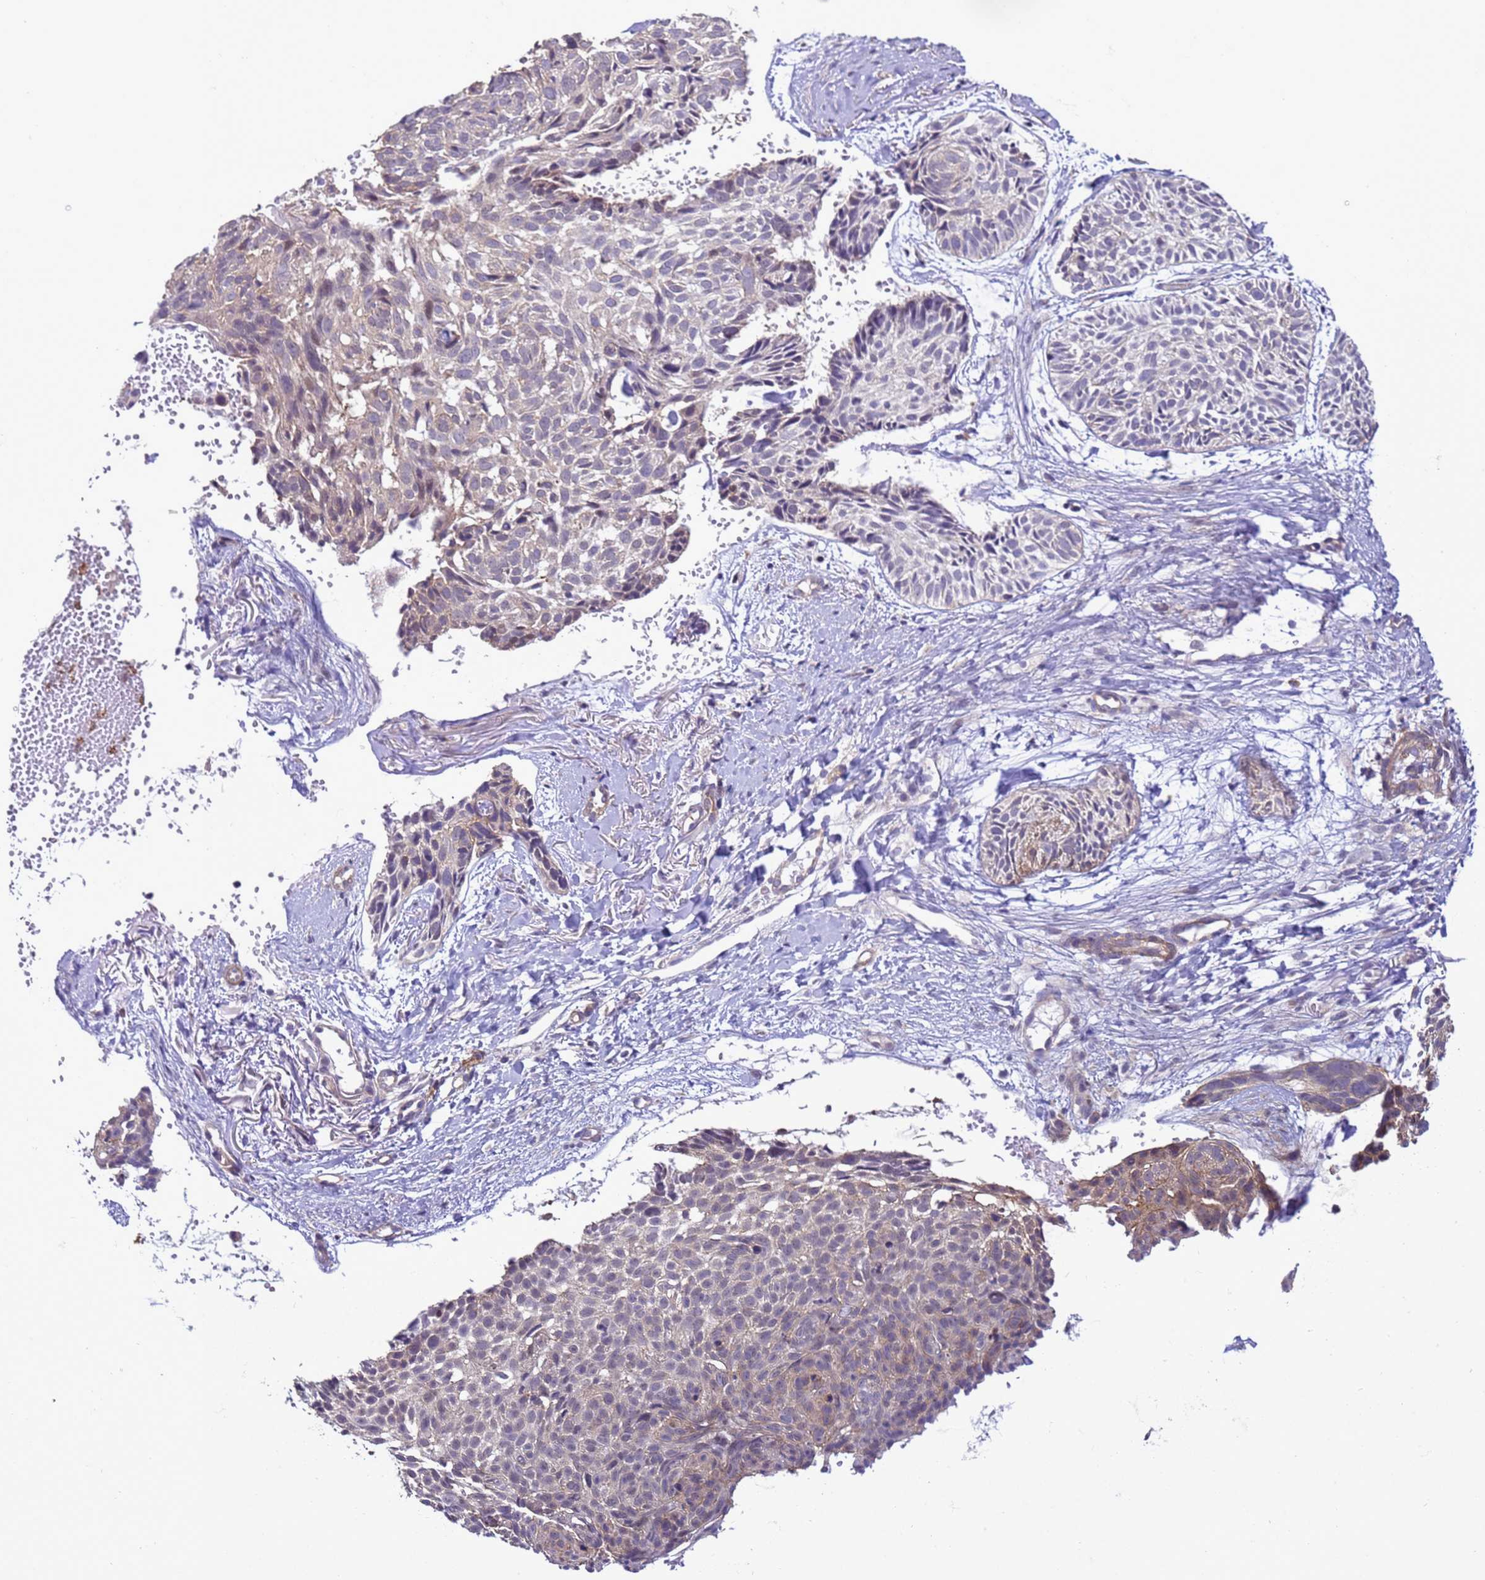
{"staining": {"intensity": "negative", "quantity": "none", "location": "none"}, "tissue": "skin cancer", "cell_type": "Tumor cells", "image_type": "cancer", "snomed": [{"axis": "morphology", "description": "Normal tissue, NOS"}, {"axis": "morphology", "description": "Basal cell carcinoma"}, {"axis": "topography", "description": "Skin"}], "caption": "A high-resolution image shows immunohistochemistry staining of skin cancer, which displays no significant positivity in tumor cells.", "gene": "GEN1", "patient": {"sex": "male", "age": 66}}